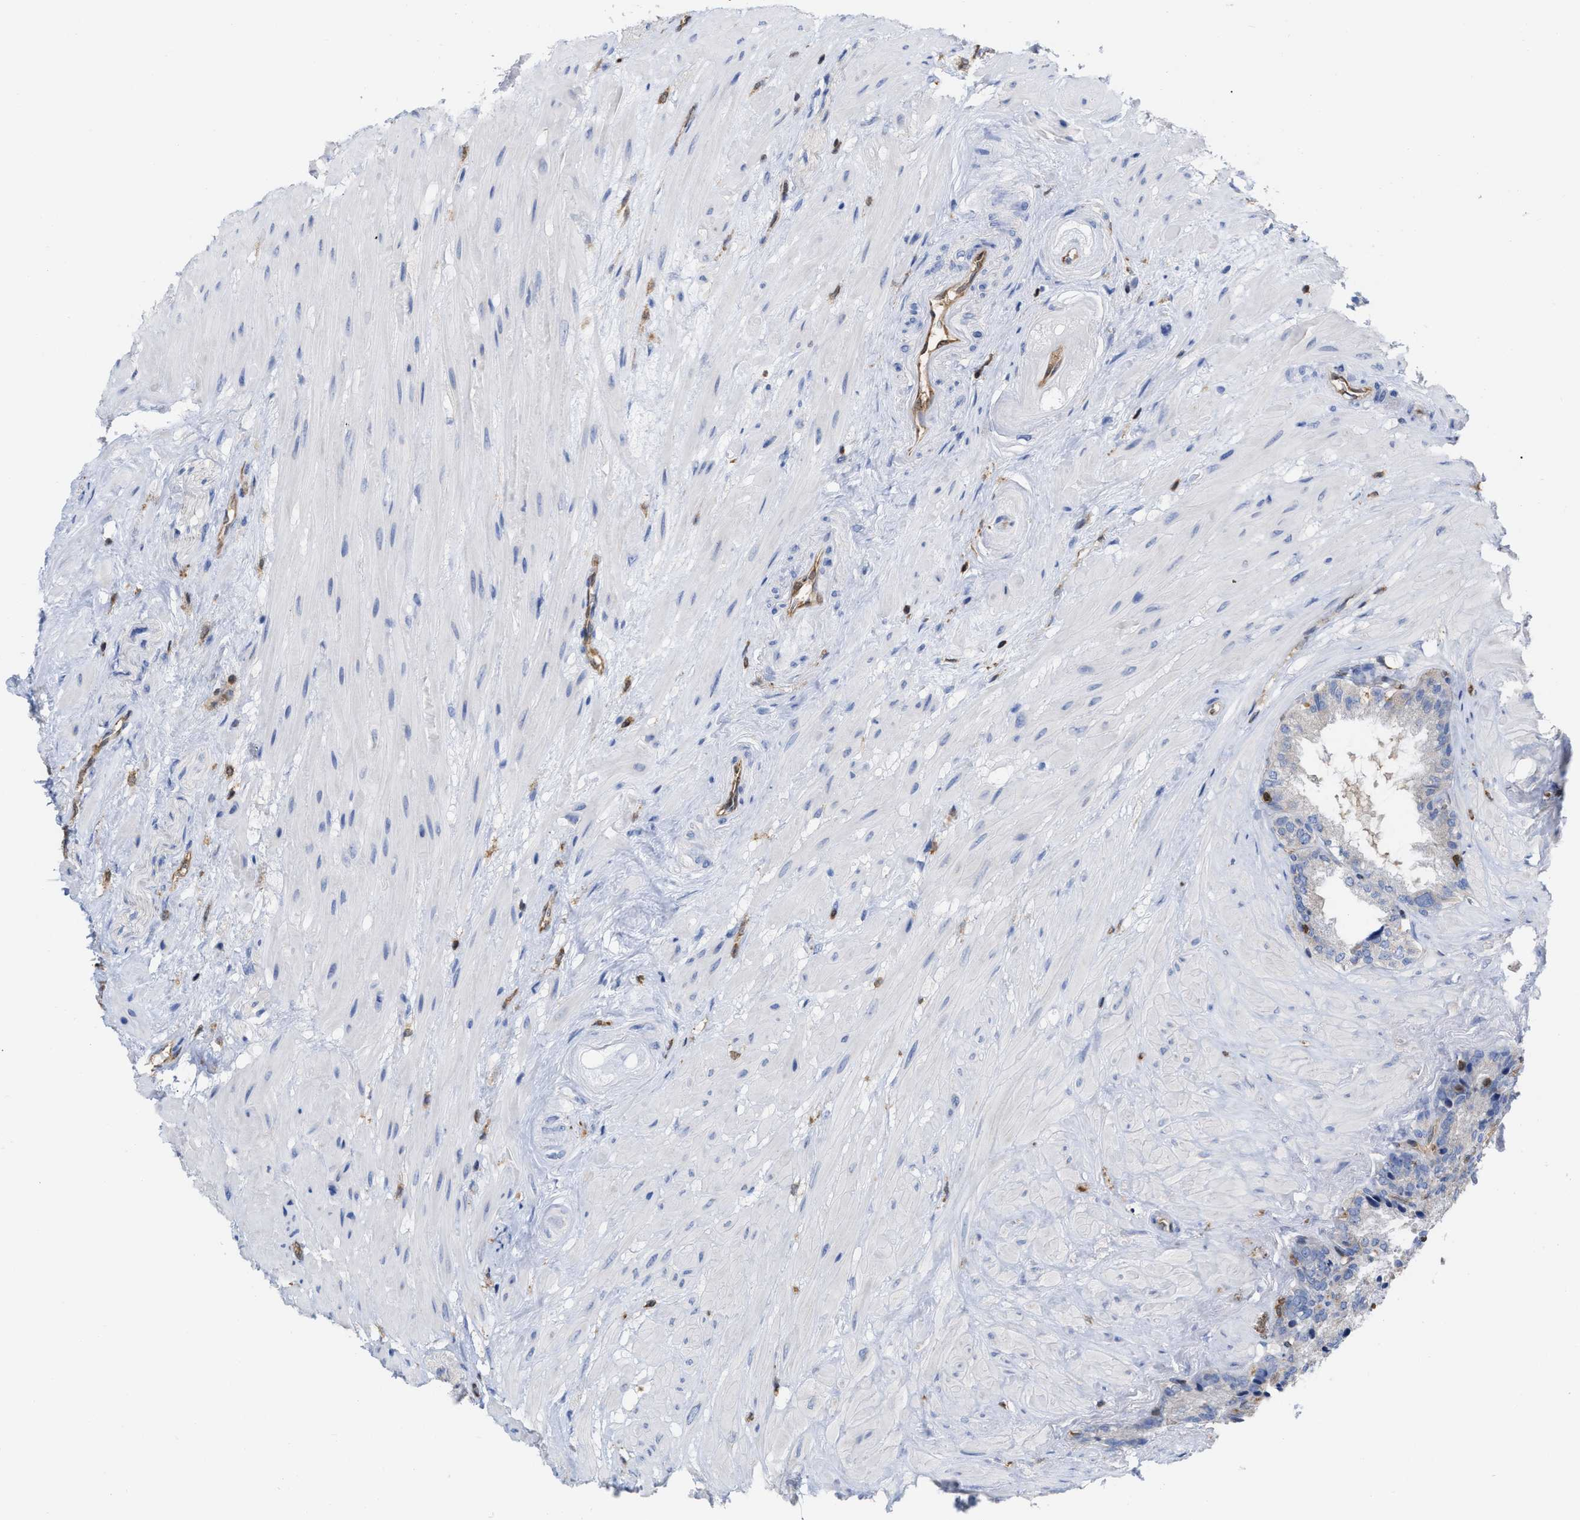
{"staining": {"intensity": "negative", "quantity": "none", "location": "none"}, "tissue": "seminal vesicle", "cell_type": "Glandular cells", "image_type": "normal", "snomed": [{"axis": "morphology", "description": "Normal tissue, NOS"}, {"axis": "topography", "description": "Seminal veicle"}], "caption": "The image reveals no staining of glandular cells in benign seminal vesicle.", "gene": "GIMAP4", "patient": {"sex": "male", "age": 46}}